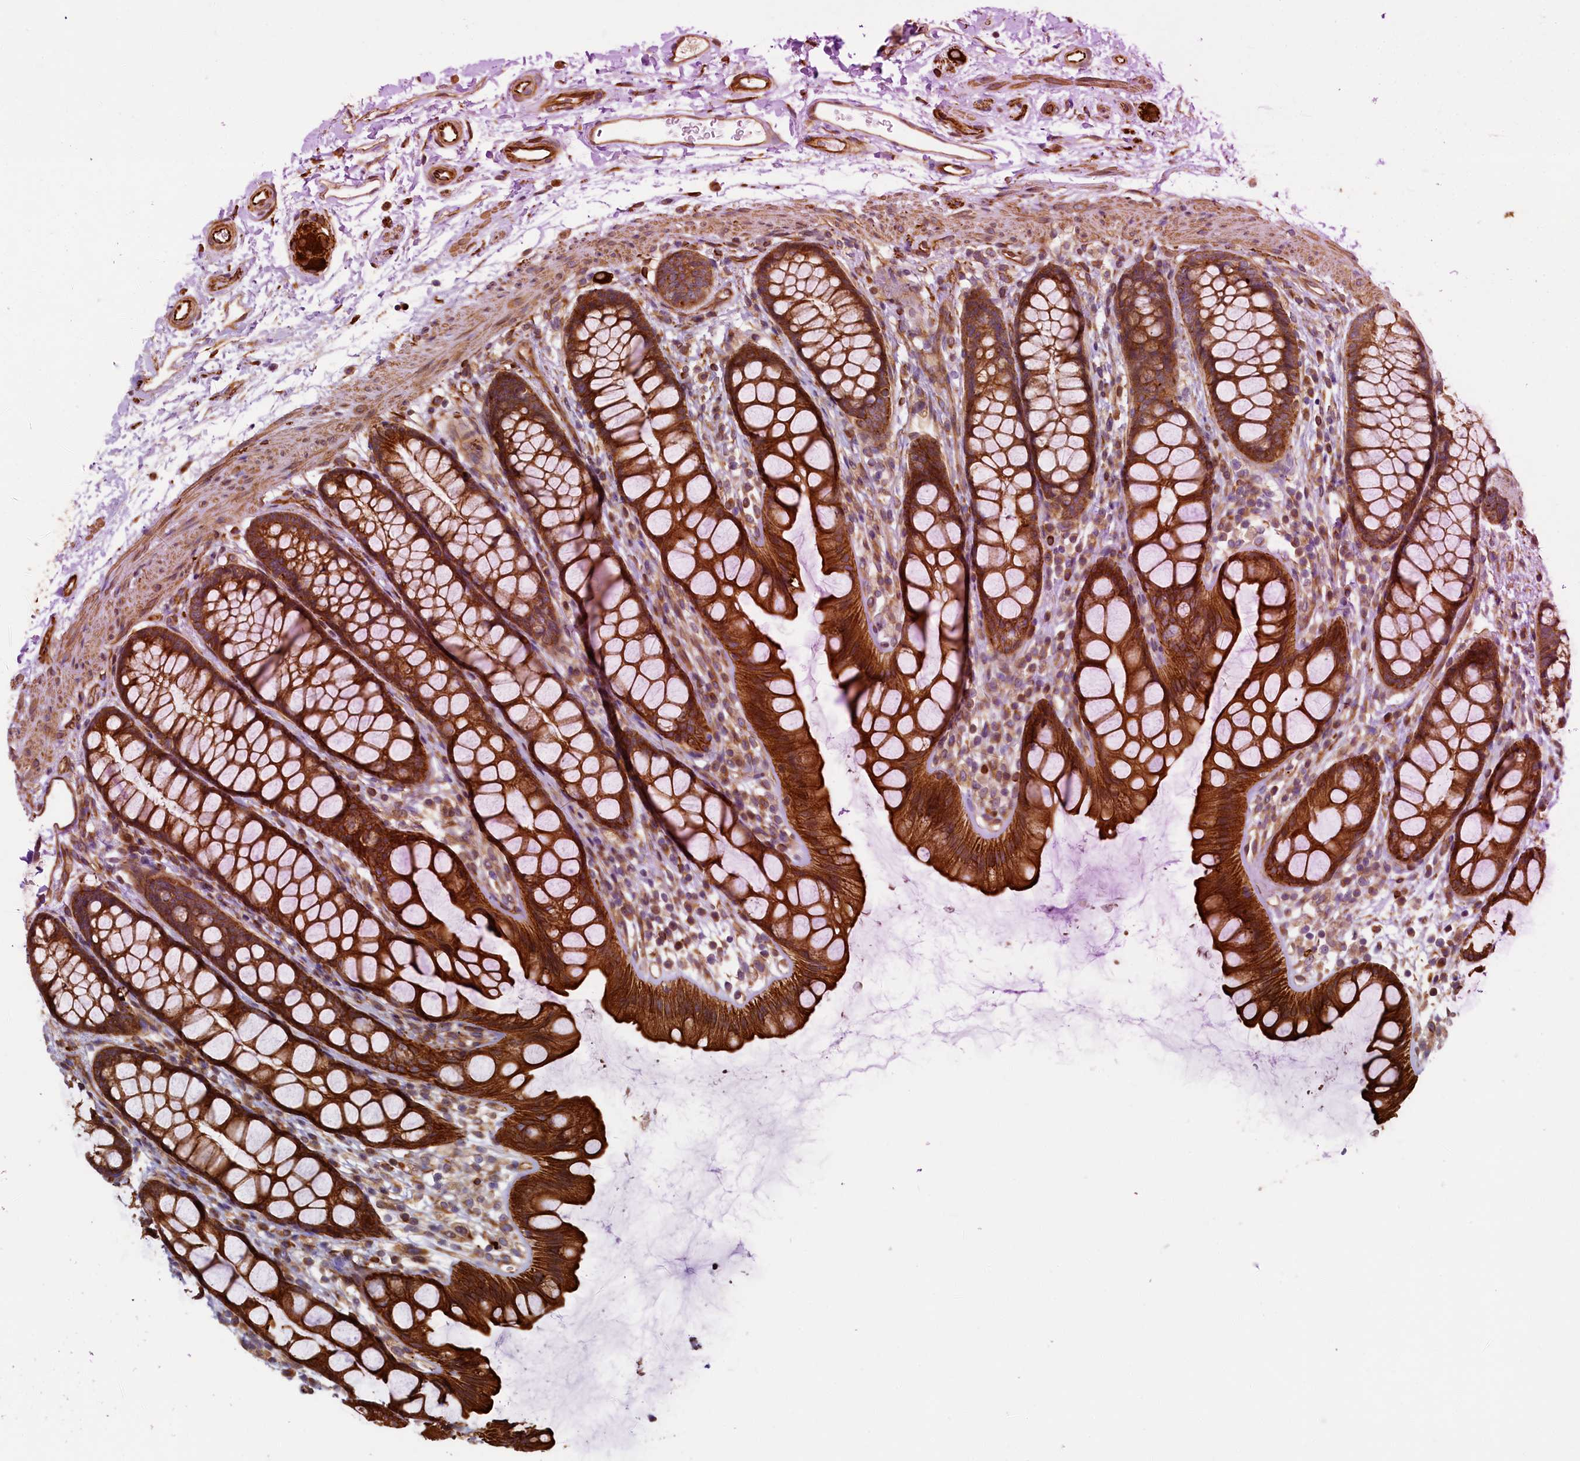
{"staining": {"intensity": "strong", "quantity": ">75%", "location": "cytoplasmic/membranous"}, "tissue": "rectum", "cell_type": "Glandular cells", "image_type": "normal", "snomed": [{"axis": "morphology", "description": "Normal tissue, NOS"}, {"axis": "topography", "description": "Rectum"}], "caption": "Protein expression analysis of unremarkable human rectum reveals strong cytoplasmic/membranous staining in about >75% of glandular cells.", "gene": "LRRC57", "patient": {"sex": "female", "age": 65}}